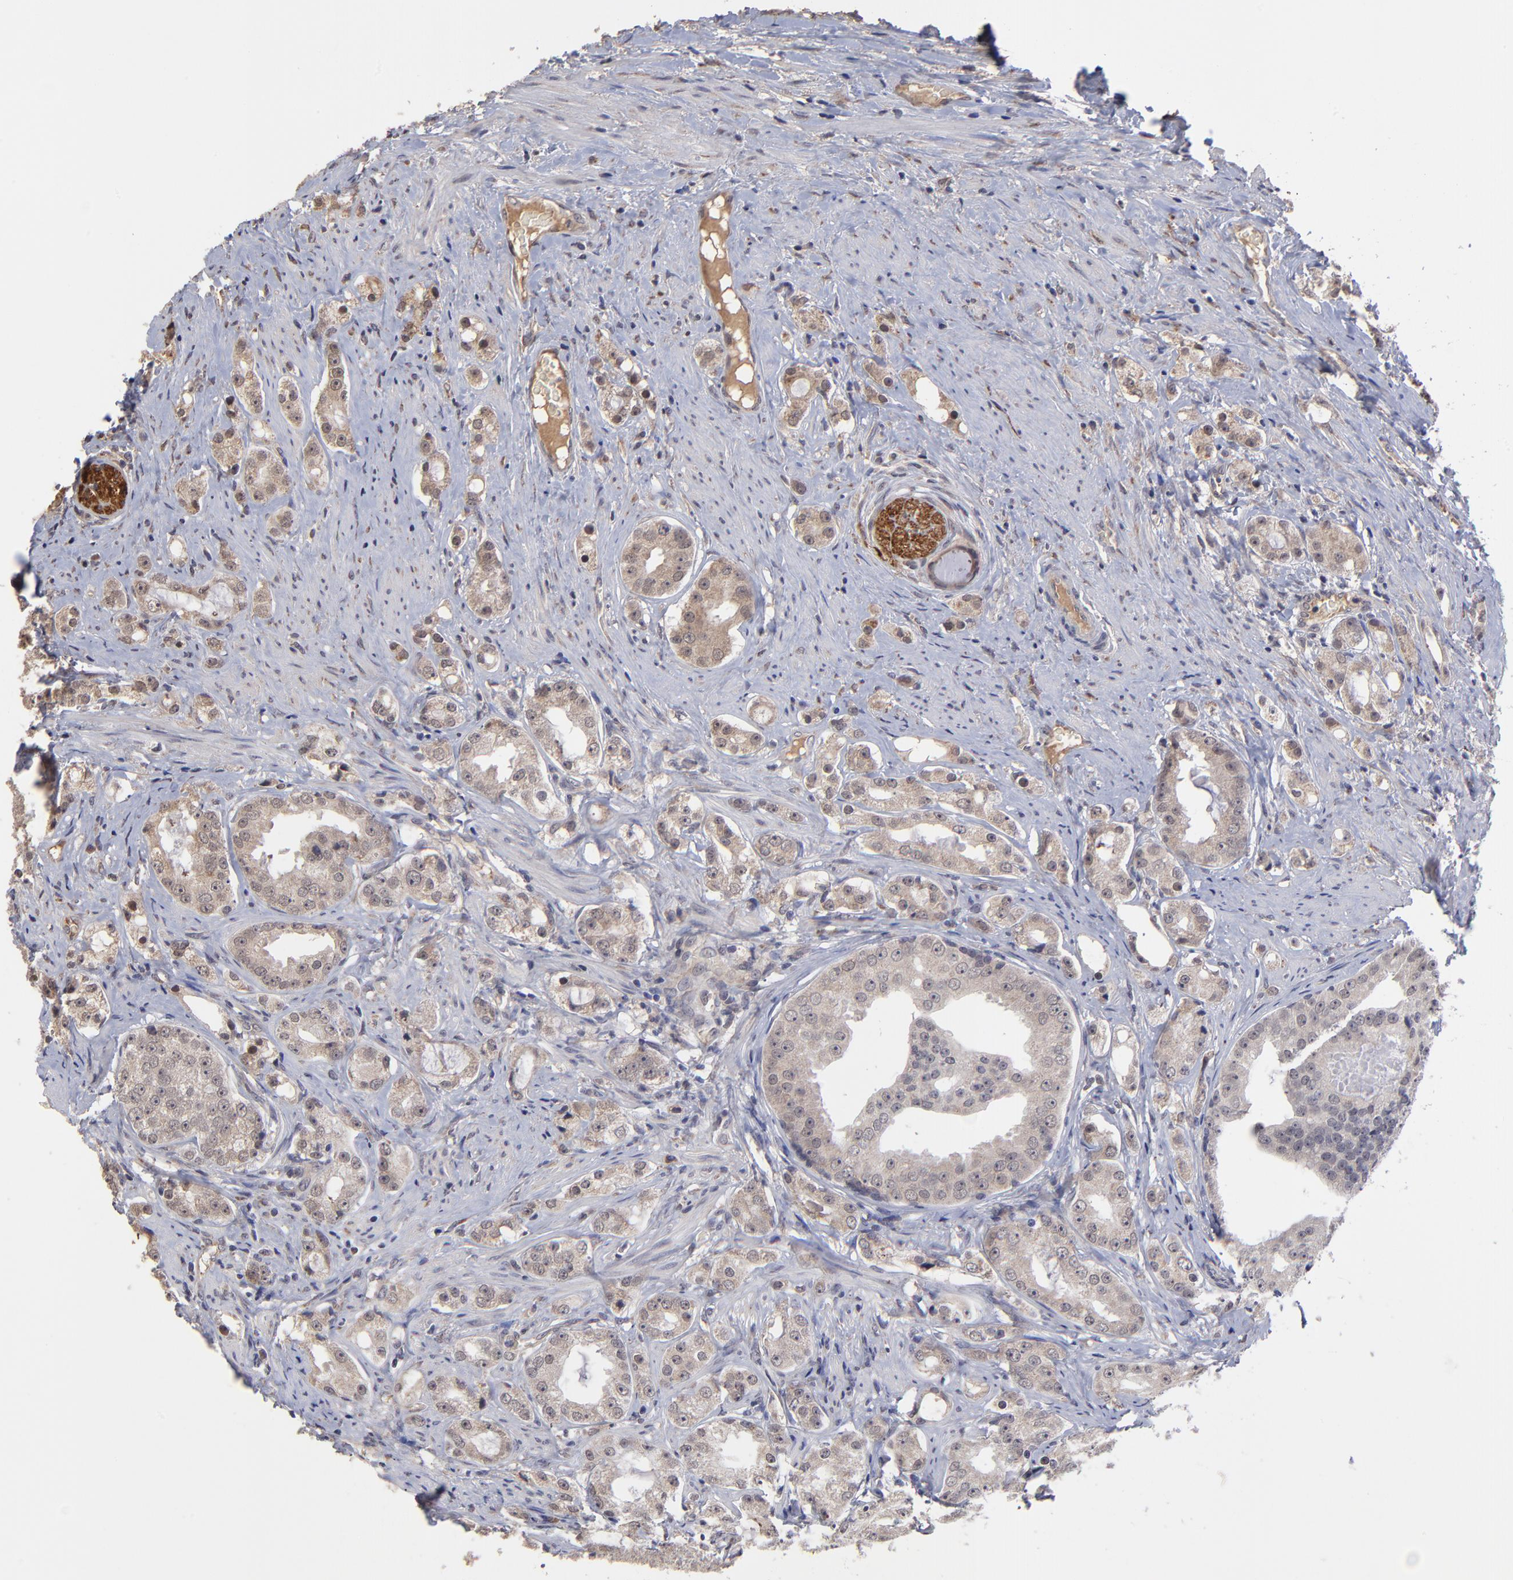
{"staining": {"intensity": "weak", "quantity": ">75%", "location": "cytoplasmic/membranous"}, "tissue": "prostate cancer", "cell_type": "Tumor cells", "image_type": "cancer", "snomed": [{"axis": "morphology", "description": "Adenocarcinoma, High grade"}, {"axis": "topography", "description": "Prostate"}], "caption": "Immunohistochemical staining of human adenocarcinoma (high-grade) (prostate) exhibits weak cytoplasmic/membranous protein positivity in approximately >75% of tumor cells.", "gene": "CHL1", "patient": {"sex": "male", "age": 68}}